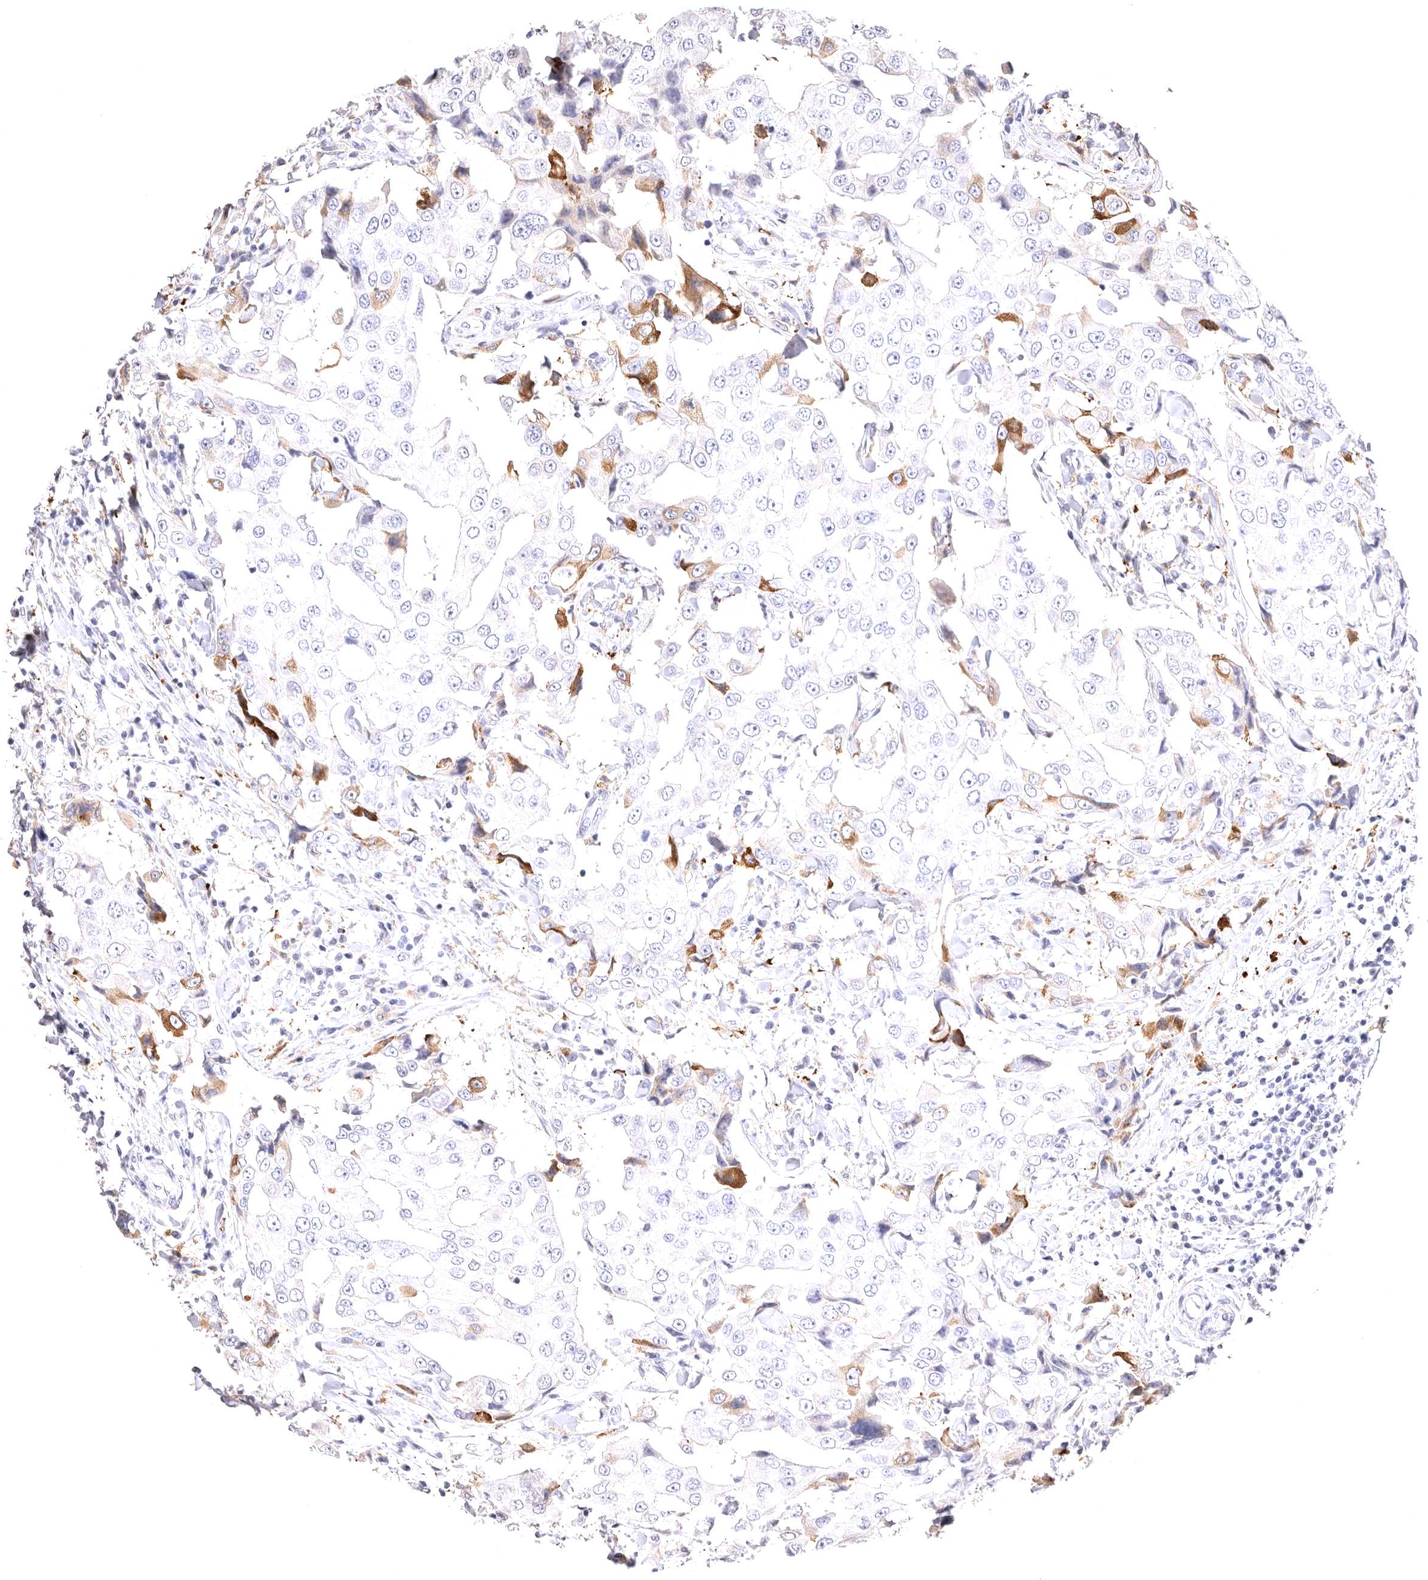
{"staining": {"intensity": "negative", "quantity": "none", "location": "none"}, "tissue": "breast cancer", "cell_type": "Tumor cells", "image_type": "cancer", "snomed": [{"axis": "morphology", "description": "Duct carcinoma"}, {"axis": "topography", "description": "Breast"}], "caption": "High power microscopy photomicrograph of an IHC photomicrograph of breast cancer, revealing no significant staining in tumor cells.", "gene": "VPS45", "patient": {"sex": "female", "age": 27}}